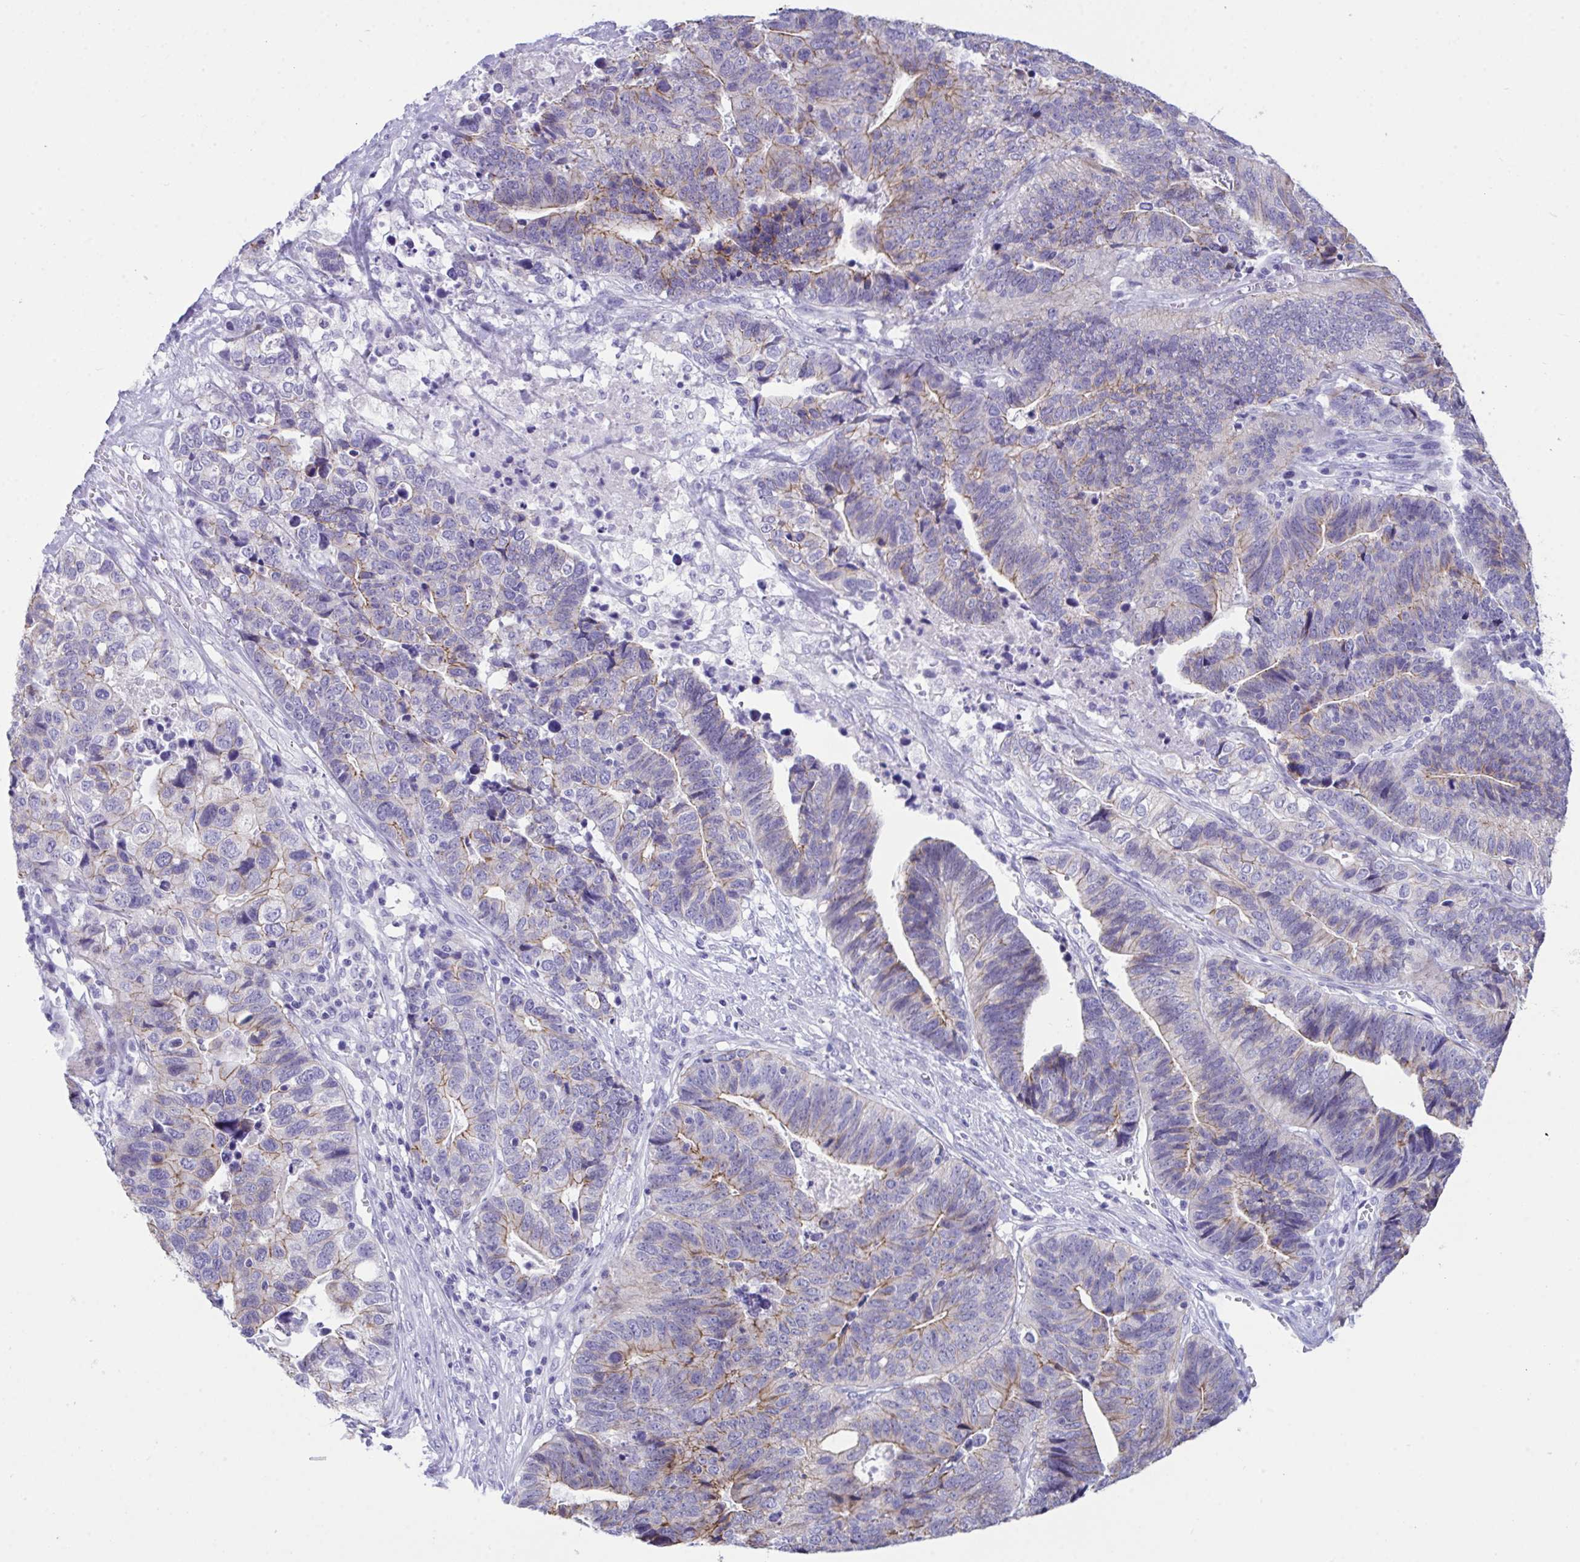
{"staining": {"intensity": "weak", "quantity": "25%-75%", "location": "cytoplasmic/membranous"}, "tissue": "stomach cancer", "cell_type": "Tumor cells", "image_type": "cancer", "snomed": [{"axis": "morphology", "description": "Adenocarcinoma, NOS"}, {"axis": "topography", "description": "Stomach, upper"}], "caption": "IHC (DAB (3,3'-diaminobenzidine)) staining of adenocarcinoma (stomach) reveals weak cytoplasmic/membranous protein expression in about 25%-75% of tumor cells.", "gene": "GLB1L2", "patient": {"sex": "female", "age": 67}}